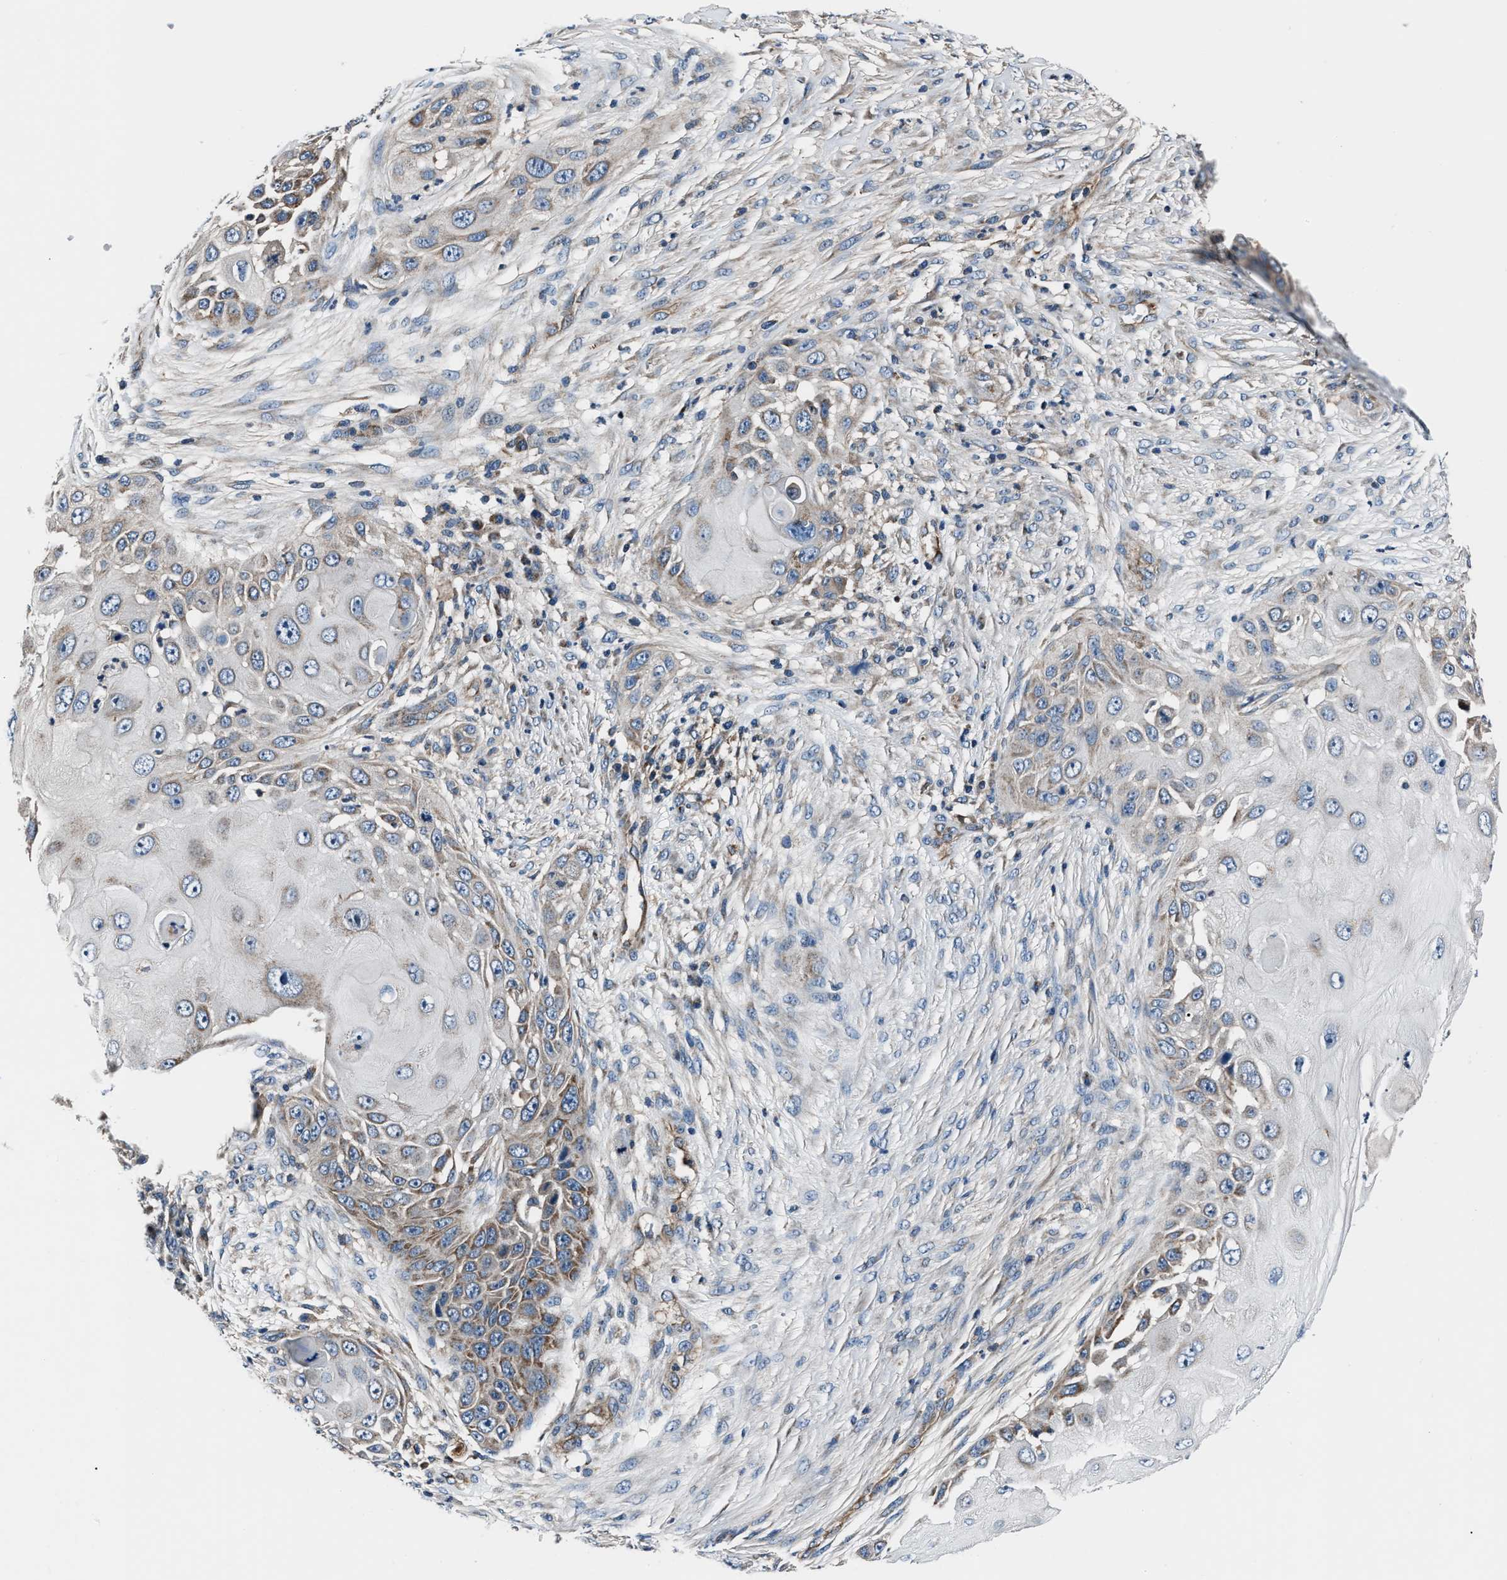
{"staining": {"intensity": "moderate", "quantity": "25%-75%", "location": "cytoplasmic/membranous"}, "tissue": "skin cancer", "cell_type": "Tumor cells", "image_type": "cancer", "snomed": [{"axis": "morphology", "description": "Squamous cell carcinoma, NOS"}, {"axis": "topography", "description": "Skin"}], "caption": "Human skin cancer stained for a protein (brown) reveals moderate cytoplasmic/membranous positive staining in approximately 25%-75% of tumor cells.", "gene": "GGCT", "patient": {"sex": "female", "age": 44}}